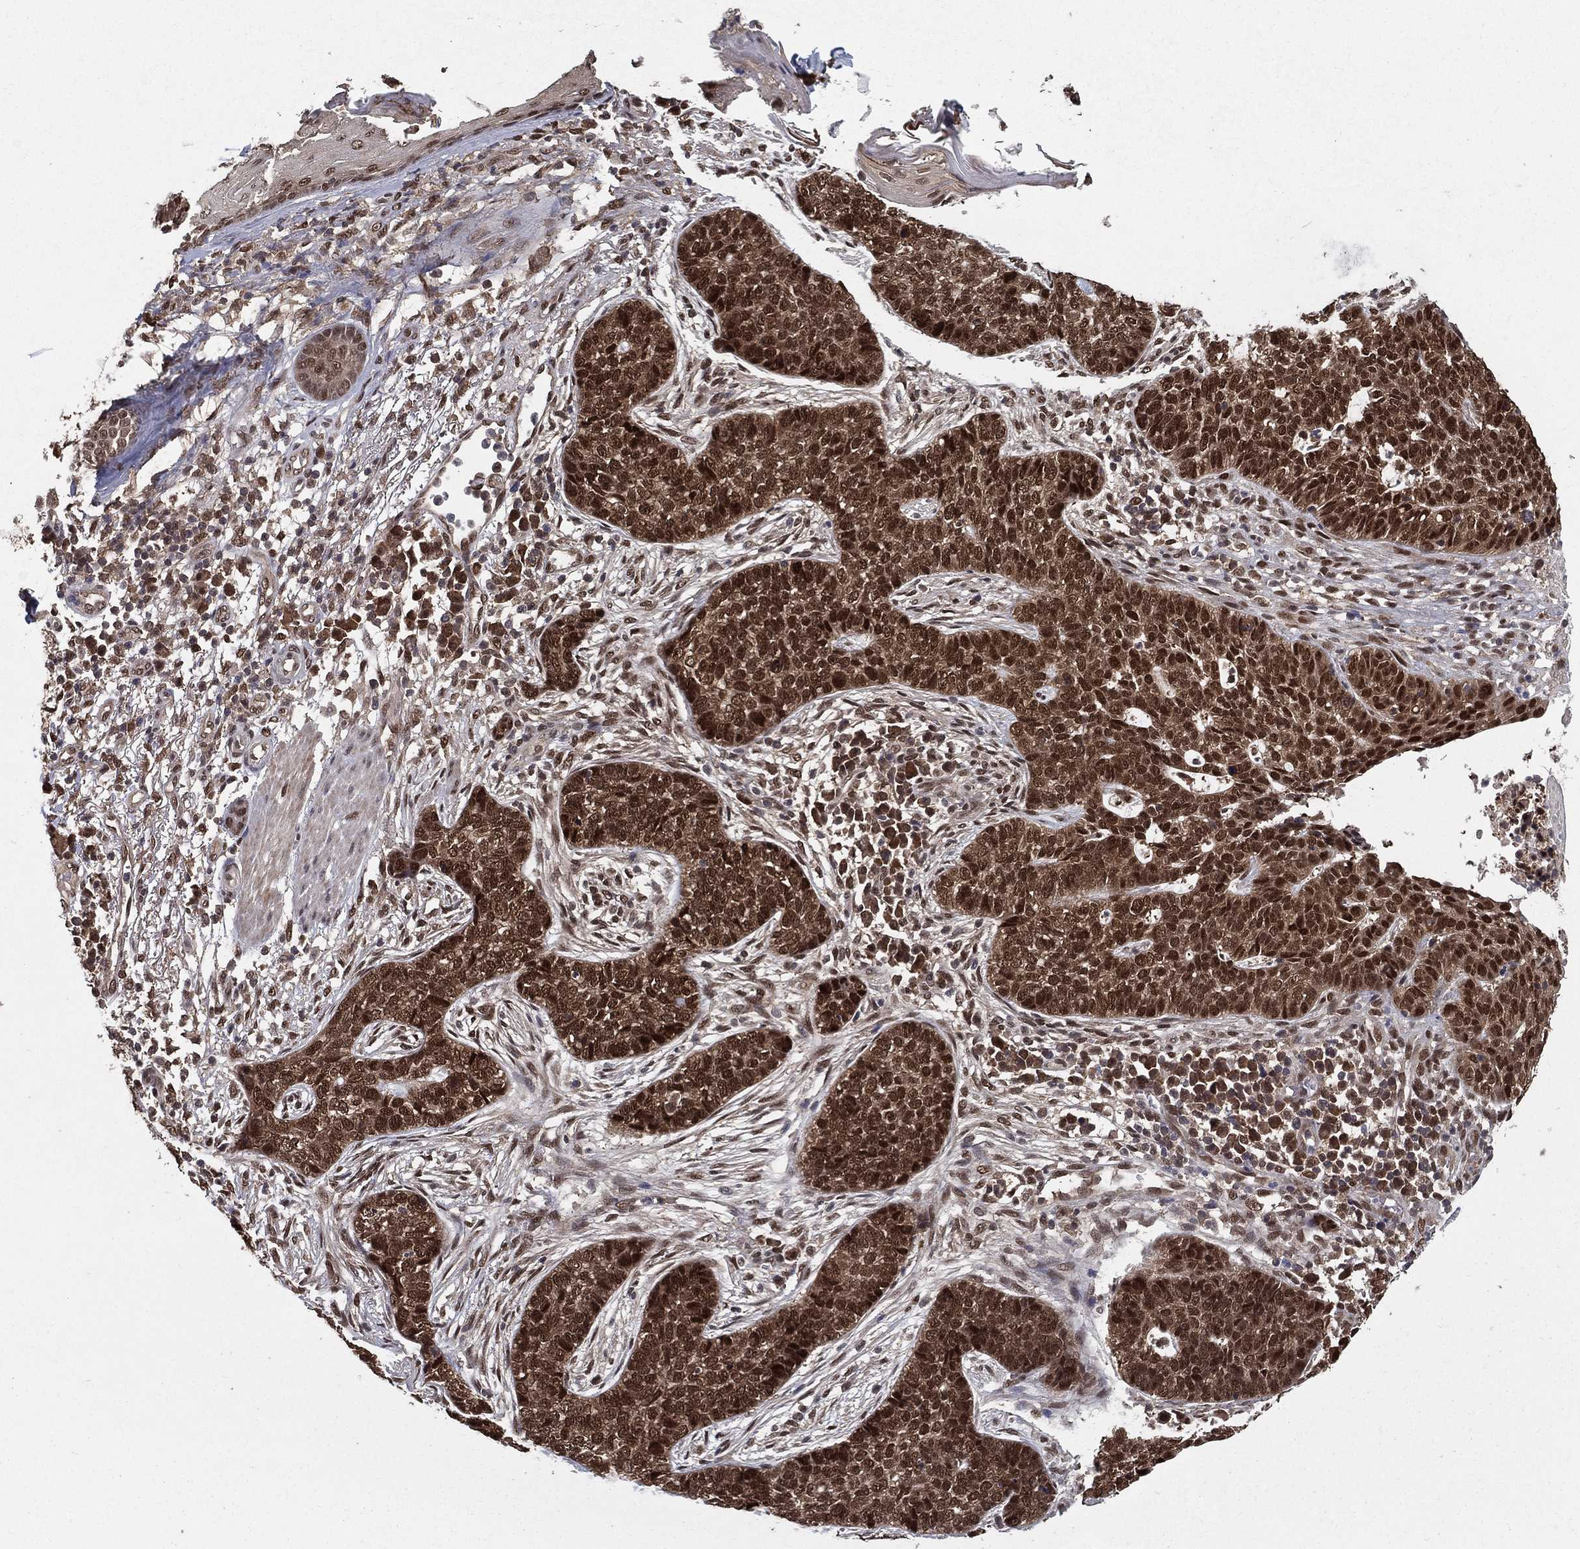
{"staining": {"intensity": "strong", "quantity": ">75%", "location": "cytoplasmic/membranous,nuclear"}, "tissue": "skin cancer", "cell_type": "Tumor cells", "image_type": "cancer", "snomed": [{"axis": "morphology", "description": "Squamous cell carcinoma, NOS"}, {"axis": "topography", "description": "Skin"}], "caption": "A histopathology image showing strong cytoplasmic/membranous and nuclear positivity in approximately >75% of tumor cells in skin cancer, as visualized by brown immunohistochemical staining.", "gene": "CARM1", "patient": {"sex": "male", "age": 88}}